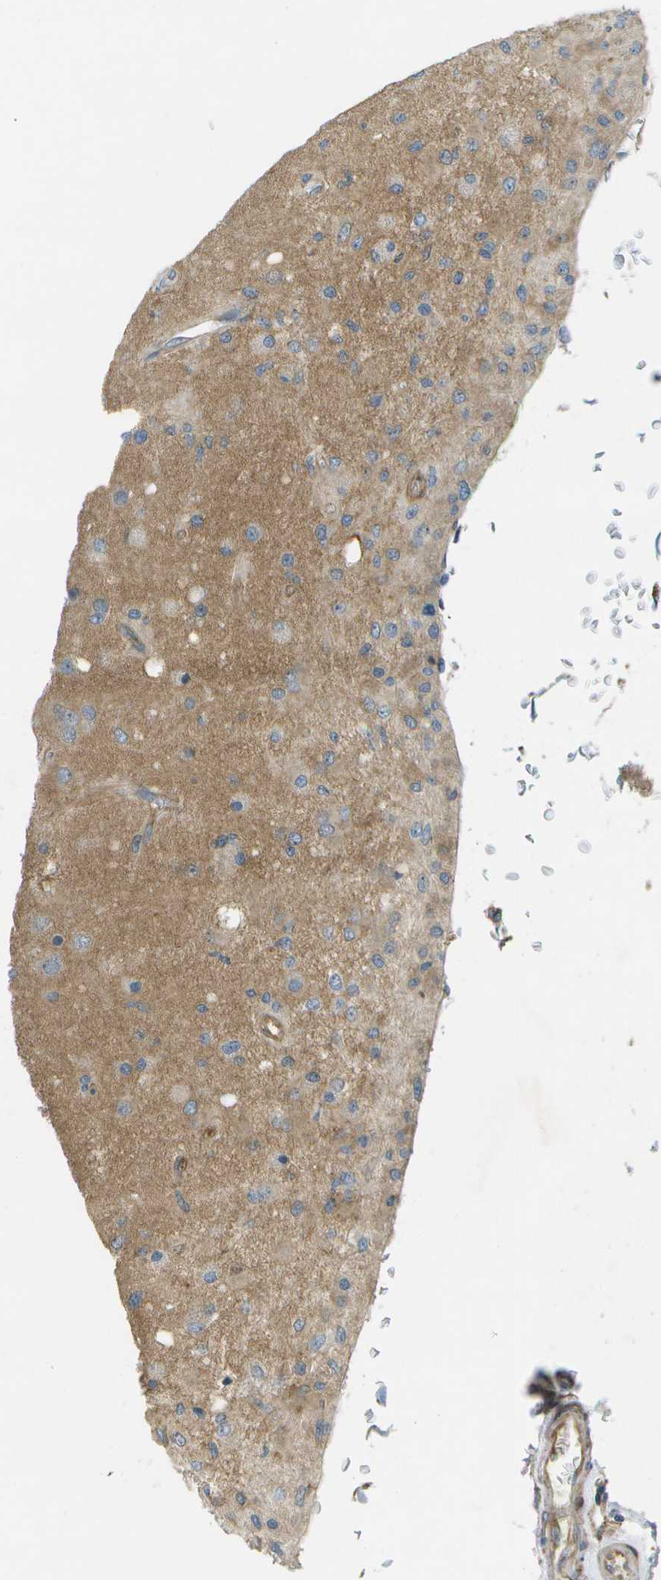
{"staining": {"intensity": "moderate", "quantity": "25%-75%", "location": "cytoplasmic/membranous"}, "tissue": "glioma", "cell_type": "Tumor cells", "image_type": "cancer", "snomed": [{"axis": "morphology", "description": "Normal tissue, NOS"}, {"axis": "morphology", "description": "Glioma, malignant, High grade"}, {"axis": "topography", "description": "Cerebral cortex"}], "caption": "Immunohistochemistry (IHC) of human malignant glioma (high-grade) exhibits medium levels of moderate cytoplasmic/membranous staining in about 25%-75% of tumor cells.", "gene": "WNK2", "patient": {"sex": "male", "age": 77}}